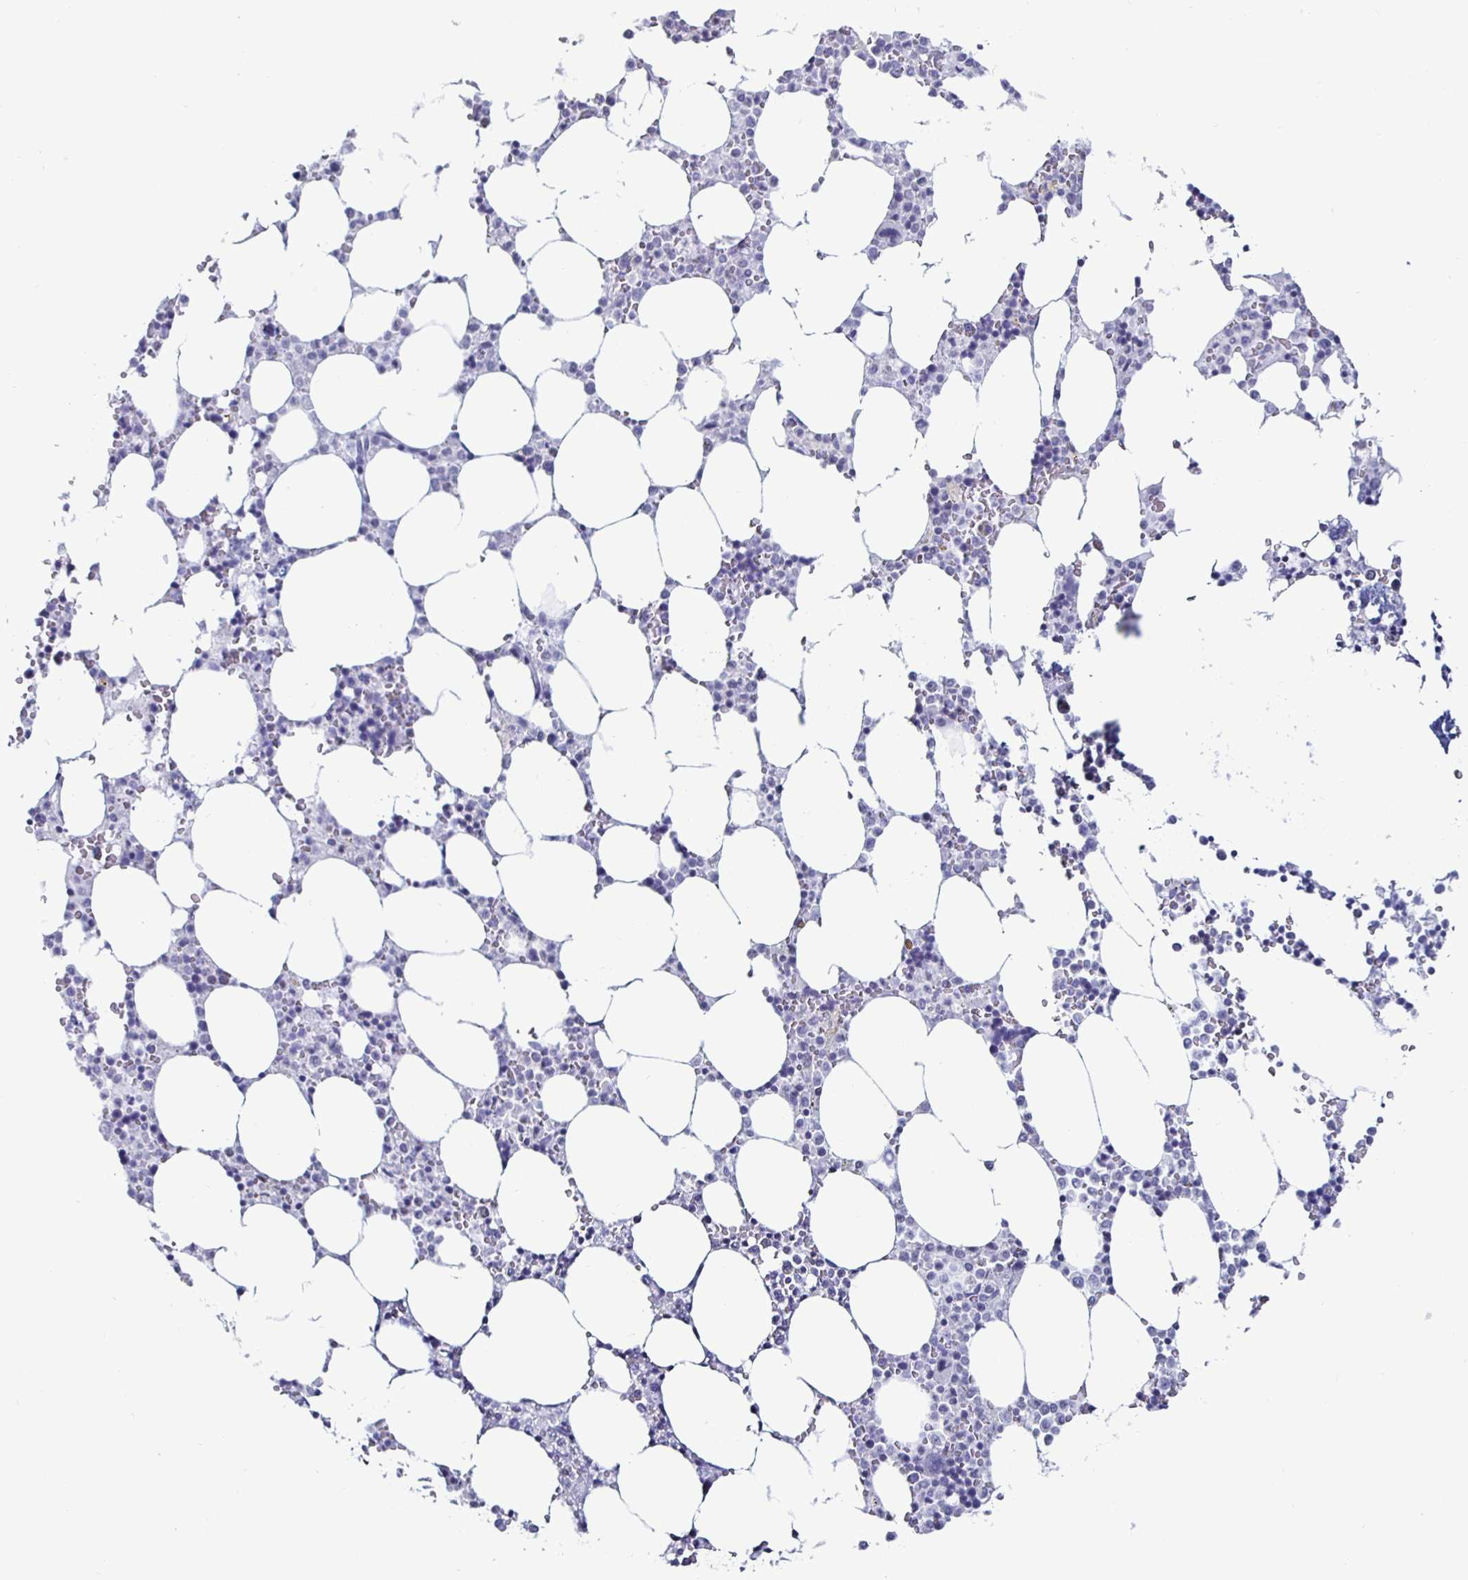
{"staining": {"intensity": "moderate", "quantity": "<25%", "location": "nuclear"}, "tissue": "bone marrow", "cell_type": "Hematopoietic cells", "image_type": "normal", "snomed": [{"axis": "morphology", "description": "Normal tissue, NOS"}, {"axis": "topography", "description": "Bone marrow"}], "caption": "Human bone marrow stained with a brown dye demonstrates moderate nuclear positive expression in approximately <25% of hematopoietic cells.", "gene": "DDX39B", "patient": {"sex": "male", "age": 64}}